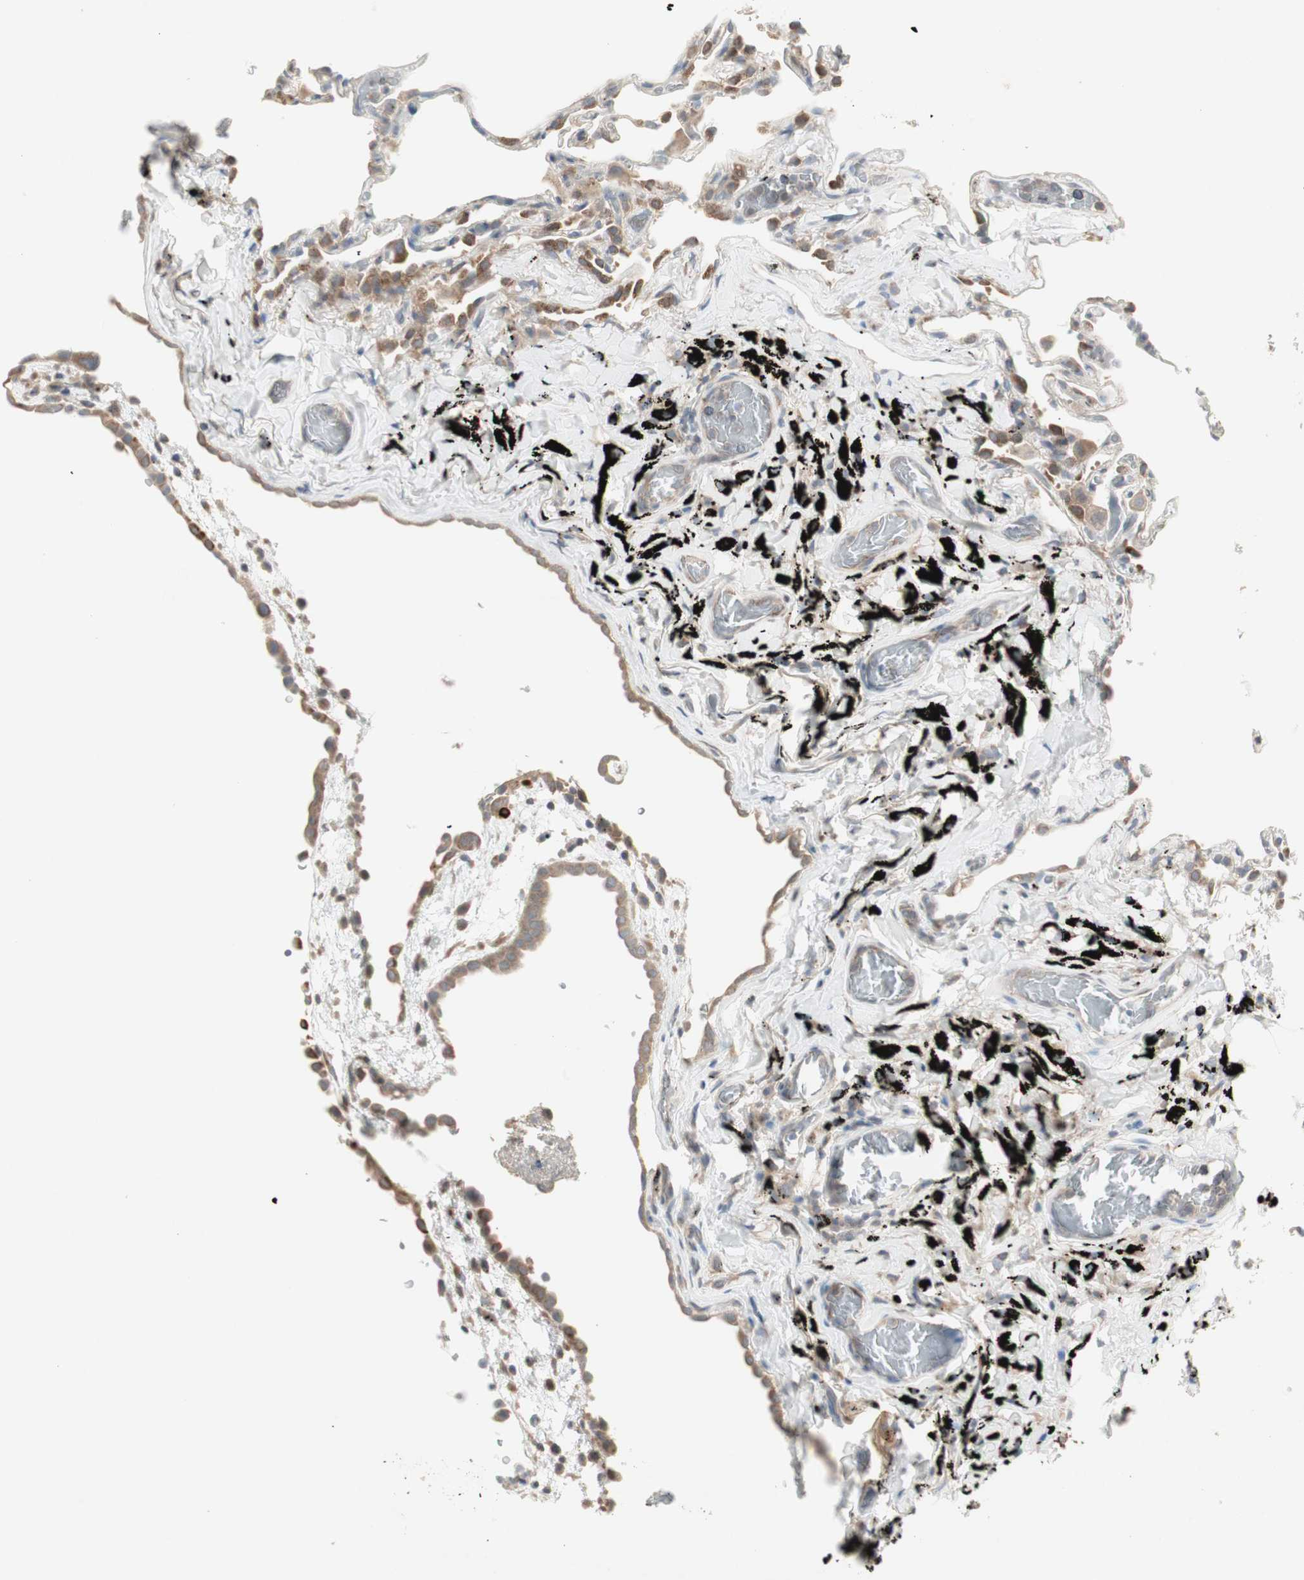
{"staining": {"intensity": "weak", "quantity": "25%-75%", "location": "cytoplasmic/membranous"}, "tissue": "lung", "cell_type": "Alveolar cells", "image_type": "normal", "snomed": [{"axis": "morphology", "description": "Normal tissue, NOS"}, {"axis": "topography", "description": "Lung"}], "caption": "Brown immunohistochemical staining in unremarkable human lung displays weak cytoplasmic/membranous positivity in about 25%-75% of alveolar cells.", "gene": "ZFP36", "patient": {"sex": "male", "age": 59}}